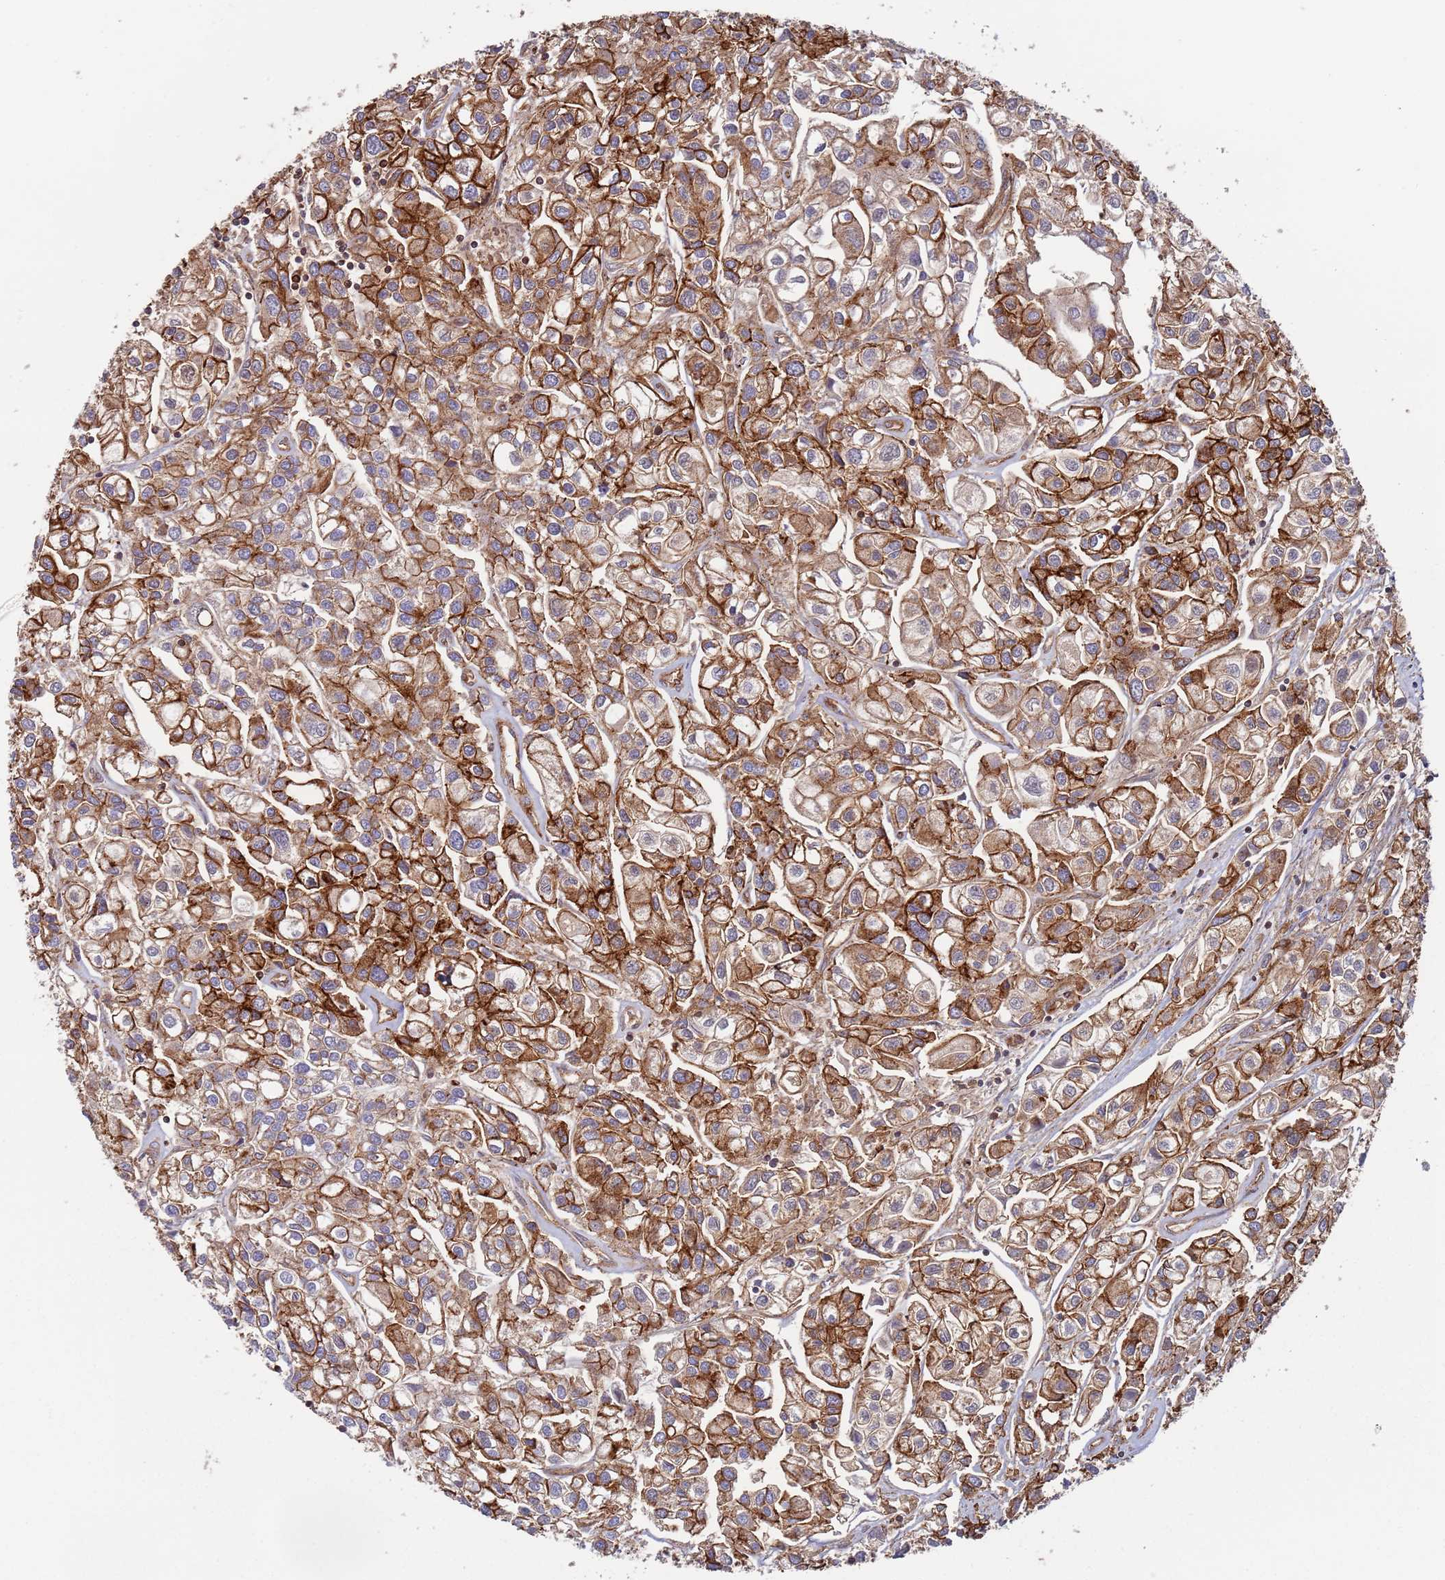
{"staining": {"intensity": "strong", "quantity": ">75%", "location": "cytoplasmic/membranous"}, "tissue": "urothelial cancer", "cell_type": "Tumor cells", "image_type": "cancer", "snomed": [{"axis": "morphology", "description": "Urothelial carcinoma, High grade"}, {"axis": "topography", "description": "Urinary bladder"}], "caption": "Urothelial cancer tissue shows strong cytoplasmic/membranous expression in approximately >75% of tumor cells, visualized by immunohistochemistry.", "gene": "MALRD1", "patient": {"sex": "male", "age": 67}}